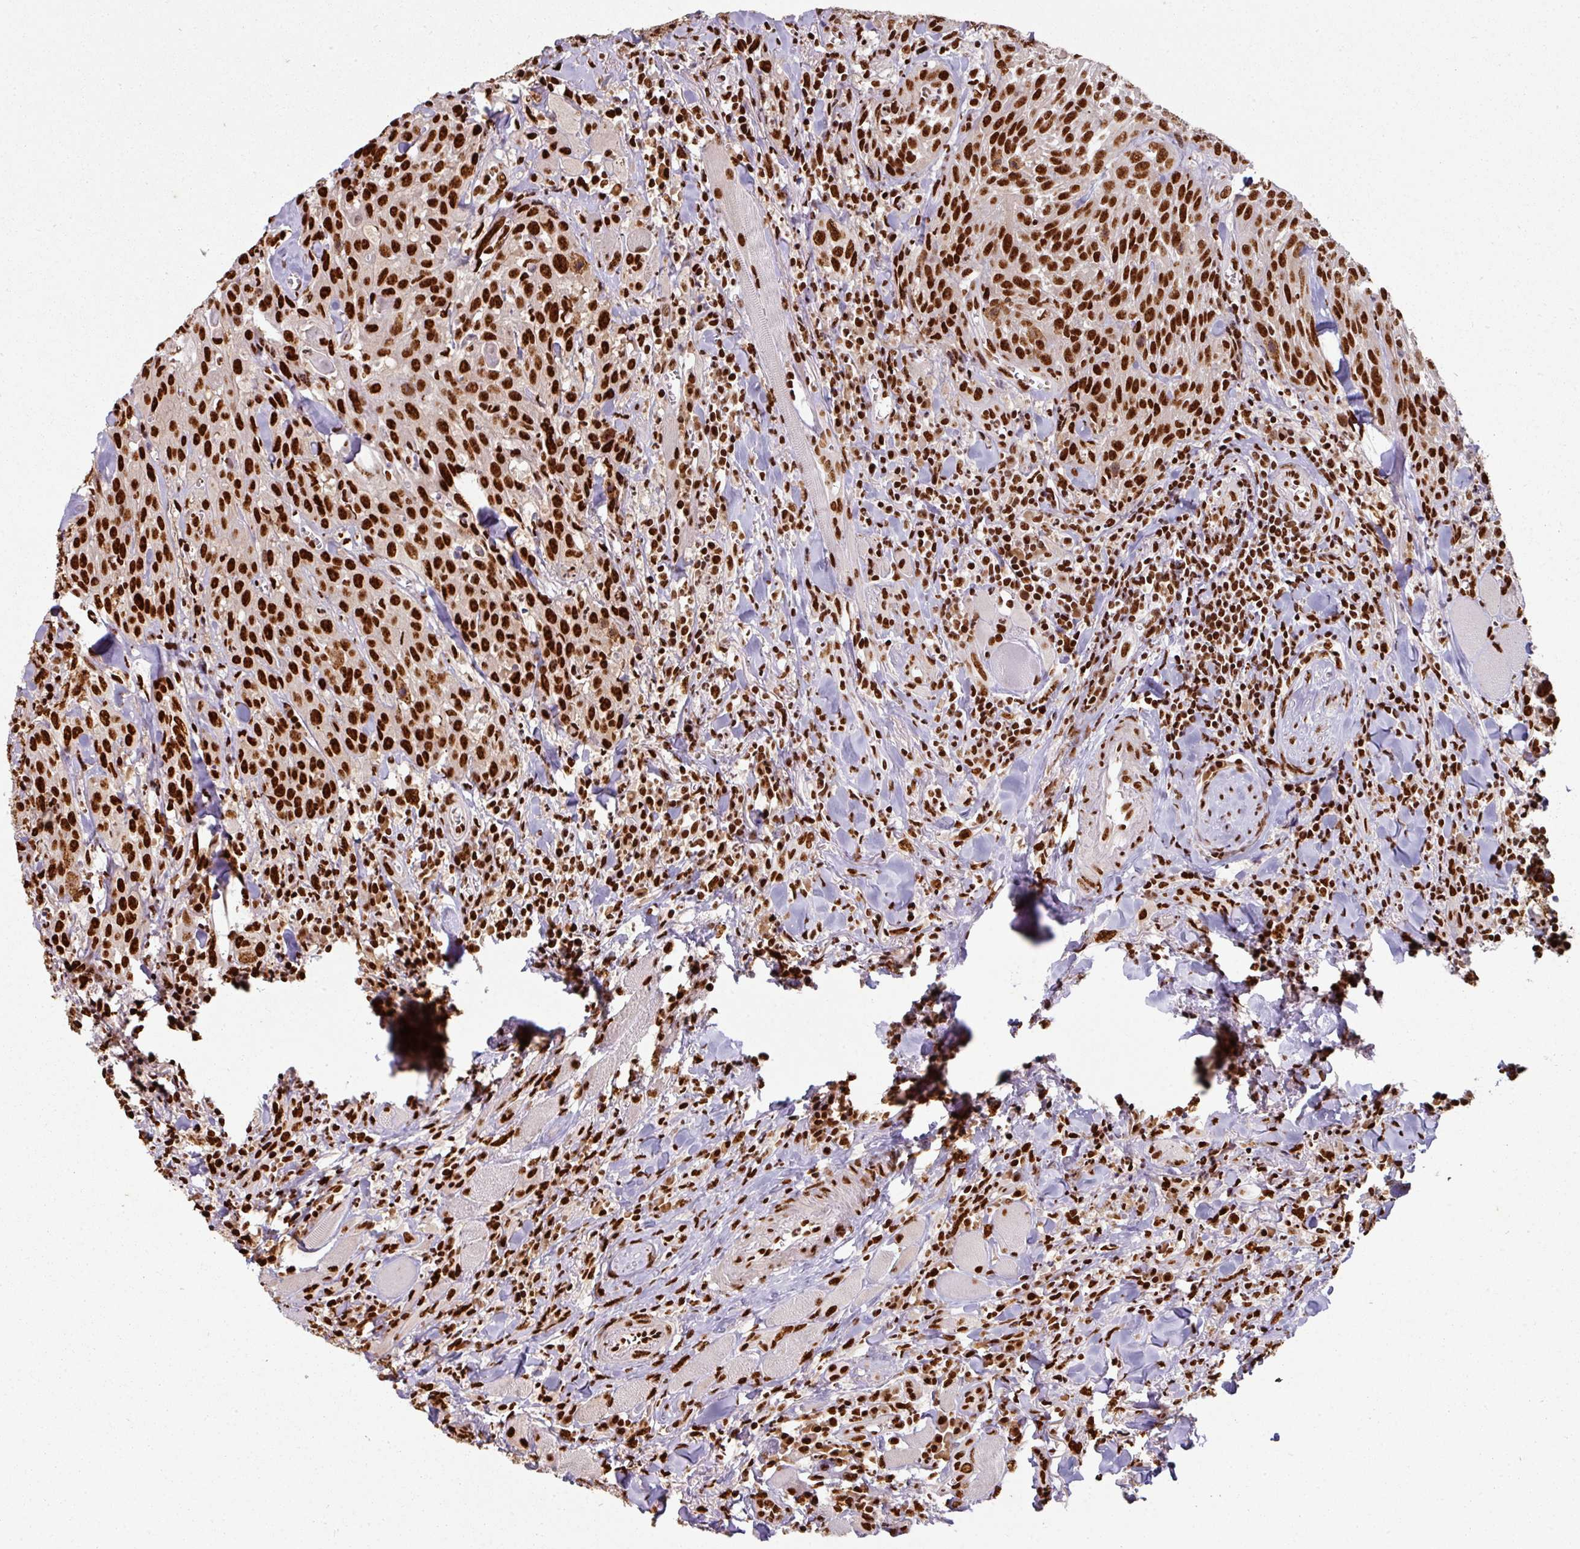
{"staining": {"intensity": "strong", "quantity": ">75%", "location": "nuclear"}, "tissue": "head and neck cancer", "cell_type": "Tumor cells", "image_type": "cancer", "snomed": [{"axis": "morphology", "description": "Normal tissue, NOS"}, {"axis": "morphology", "description": "Squamous cell carcinoma, NOS"}, {"axis": "topography", "description": "Oral tissue"}, {"axis": "topography", "description": "Head-Neck"}], "caption": "An IHC image of neoplastic tissue is shown. Protein staining in brown highlights strong nuclear positivity in squamous cell carcinoma (head and neck) within tumor cells.", "gene": "SIK3", "patient": {"sex": "female", "age": 70}}